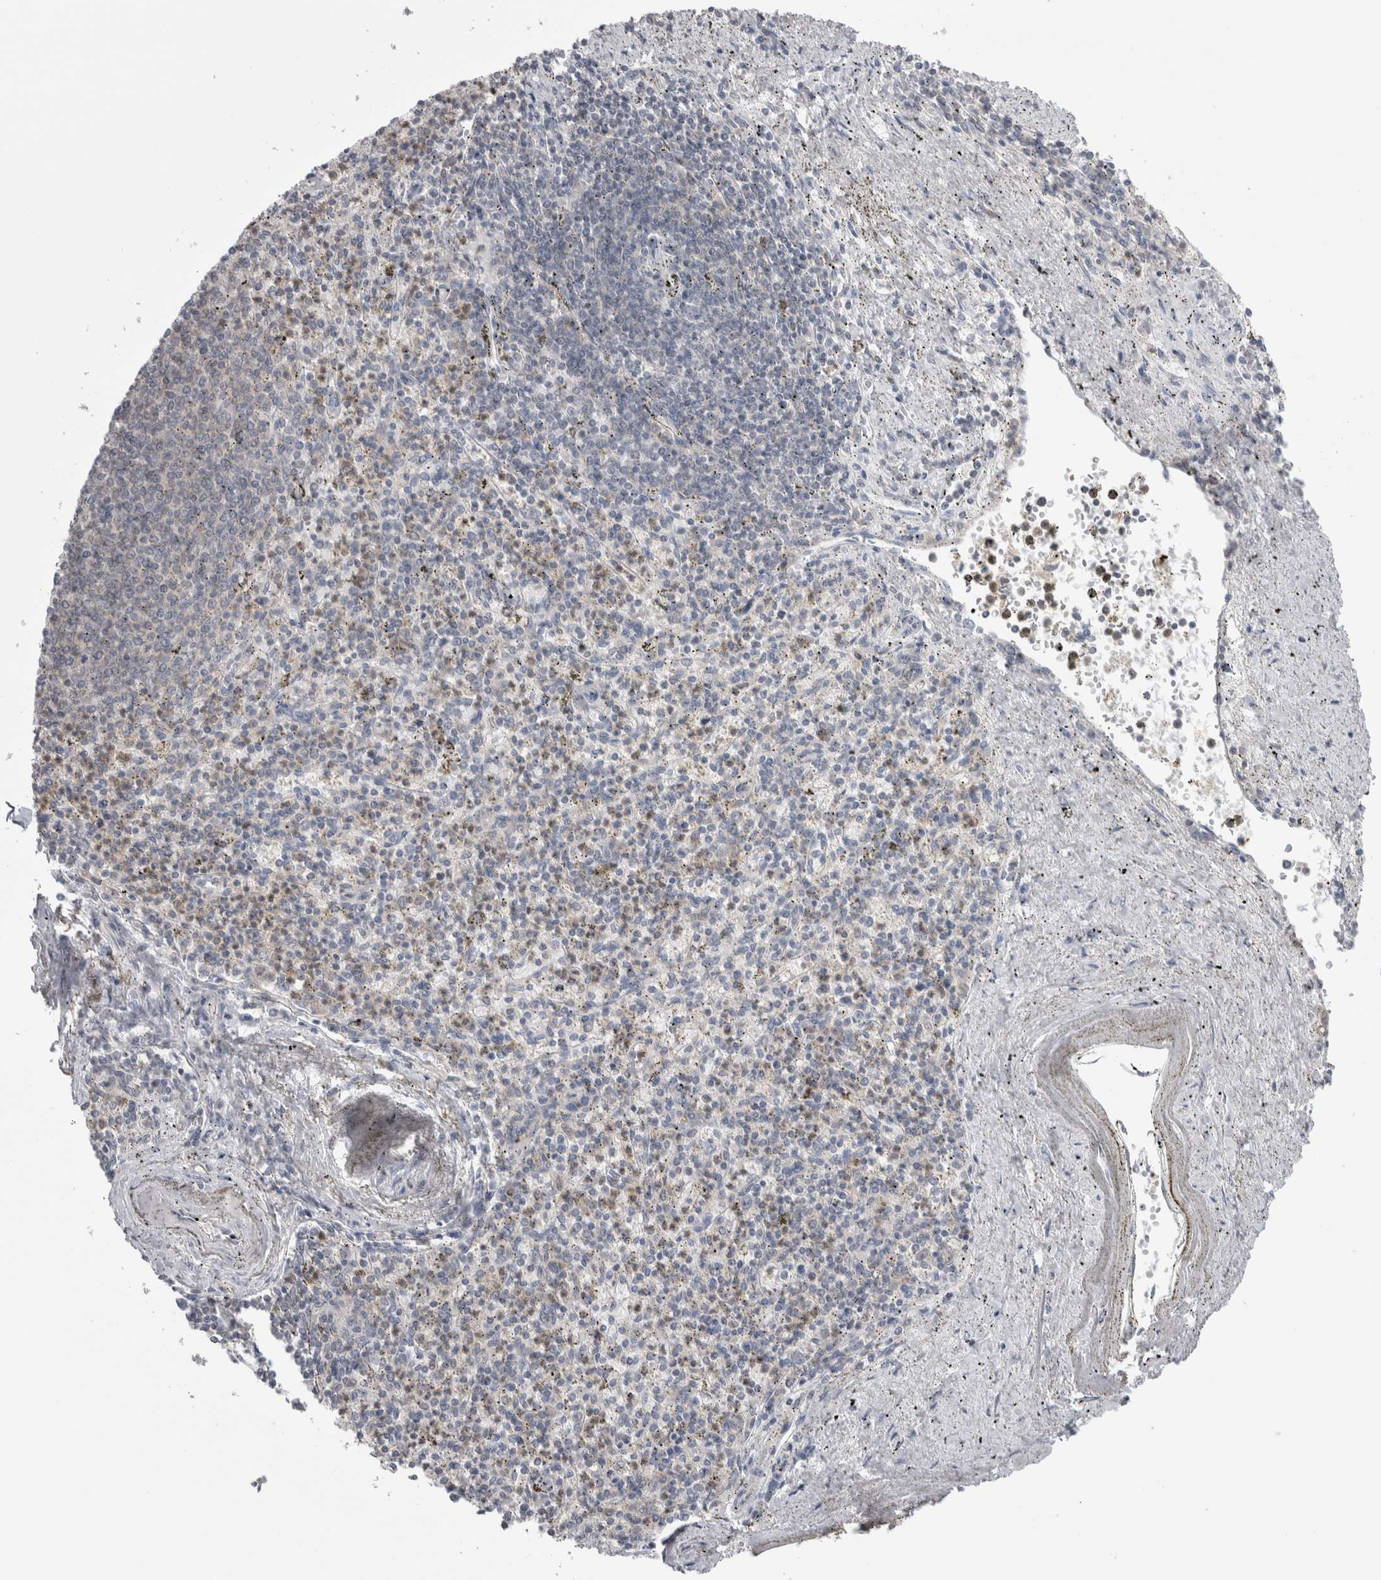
{"staining": {"intensity": "weak", "quantity": "25%-75%", "location": "cytoplasmic/membranous,nuclear"}, "tissue": "spleen", "cell_type": "Cells in red pulp", "image_type": "normal", "snomed": [{"axis": "morphology", "description": "Normal tissue, NOS"}, {"axis": "topography", "description": "Spleen"}], "caption": "Immunohistochemistry (DAB (3,3'-diaminobenzidine)) staining of benign spleen shows weak cytoplasmic/membranous,nuclear protein expression in about 25%-75% of cells in red pulp.", "gene": "HTATIP2", "patient": {"sex": "male", "age": 72}}